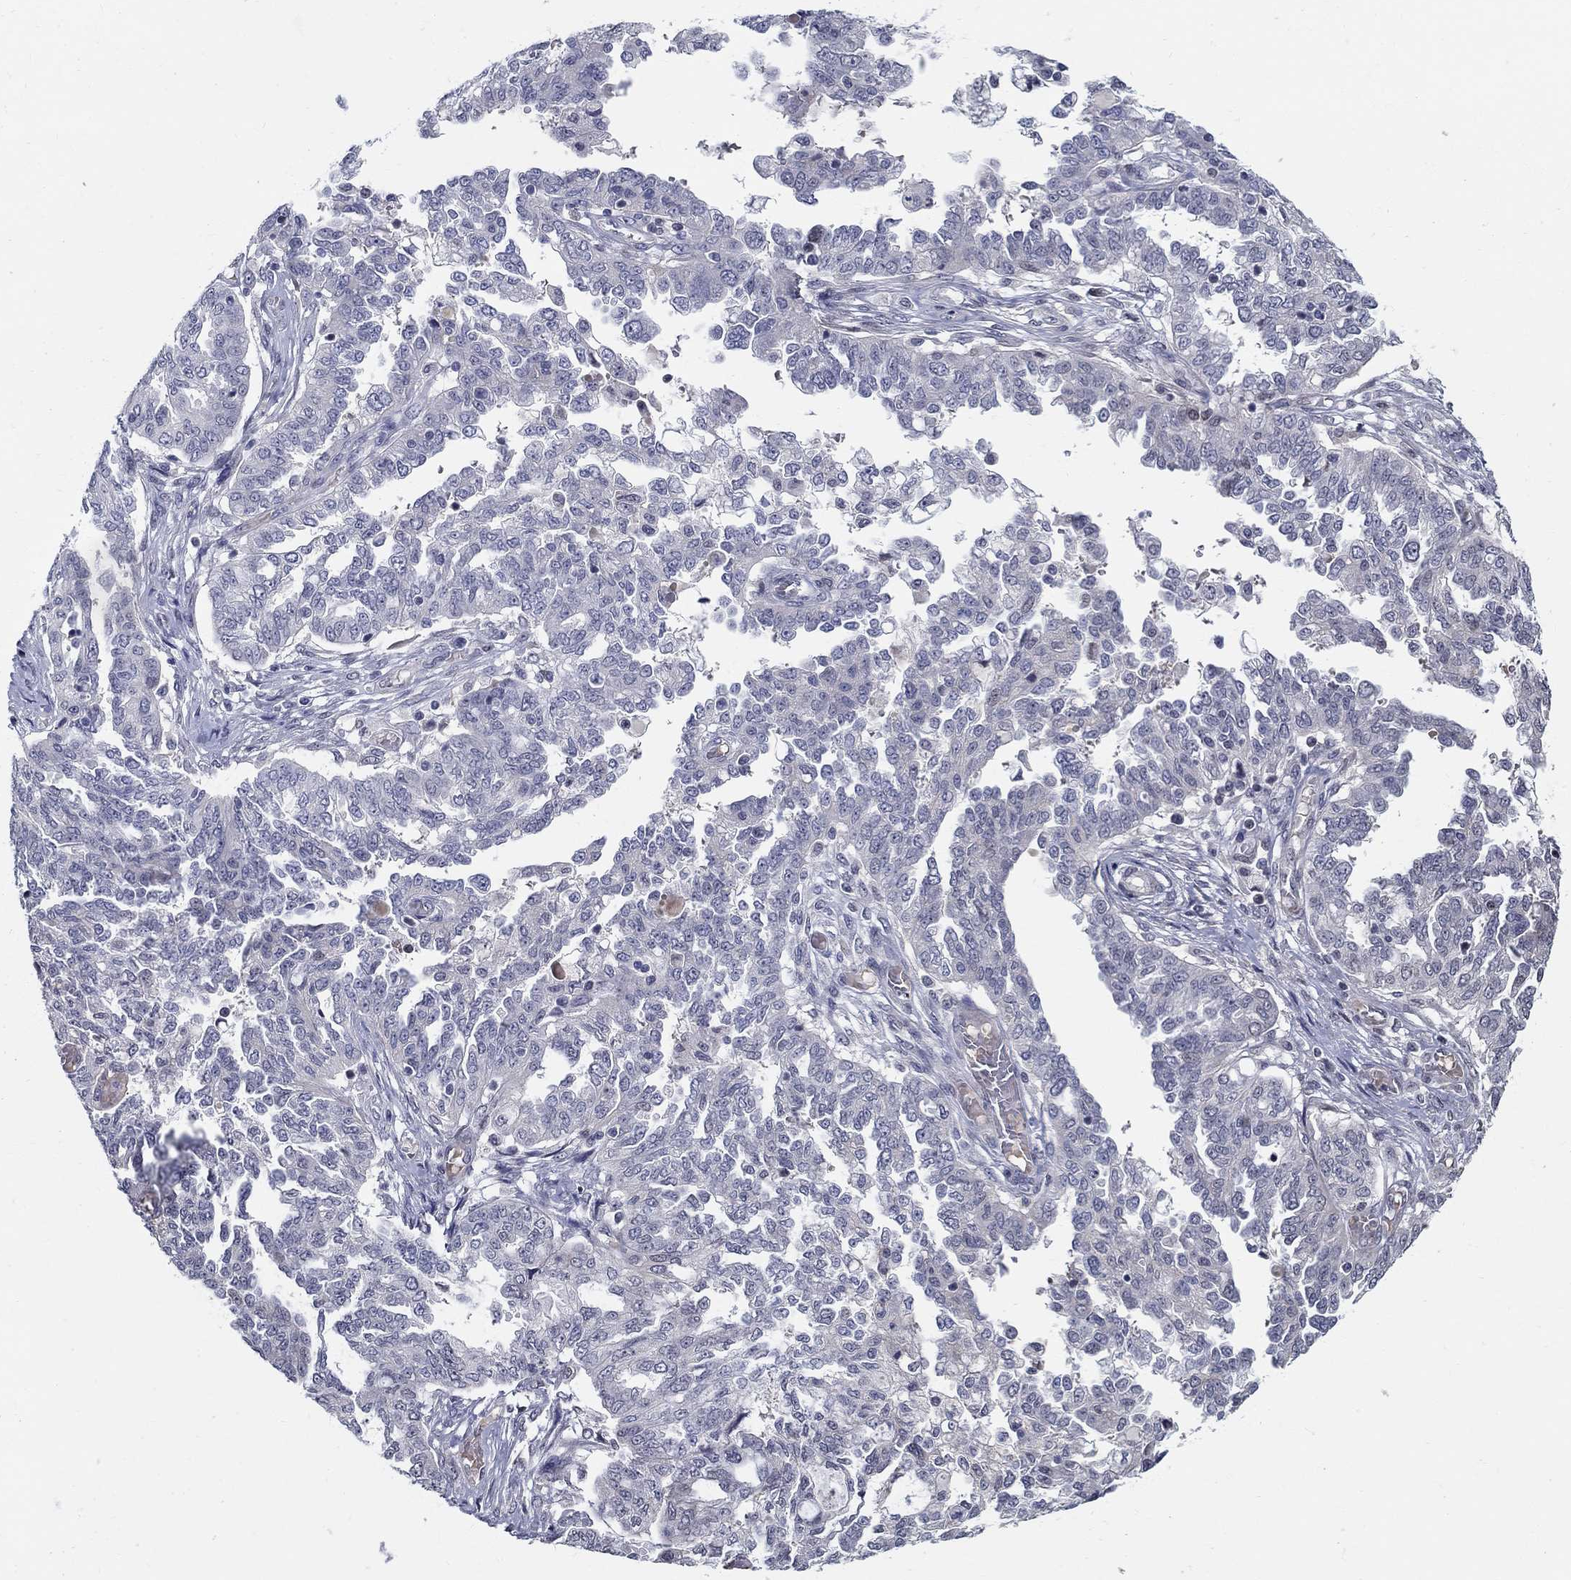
{"staining": {"intensity": "negative", "quantity": "none", "location": "none"}, "tissue": "ovarian cancer", "cell_type": "Tumor cells", "image_type": "cancer", "snomed": [{"axis": "morphology", "description": "Cystadenocarcinoma, serous, NOS"}, {"axis": "topography", "description": "Ovary"}], "caption": "The immunohistochemistry (IHC) histopathology image has no significant staining in tumor cells of ovarian cancer tissue.", "gene": "C16orf46", "patient": {"sex": "female", "age": 67}}